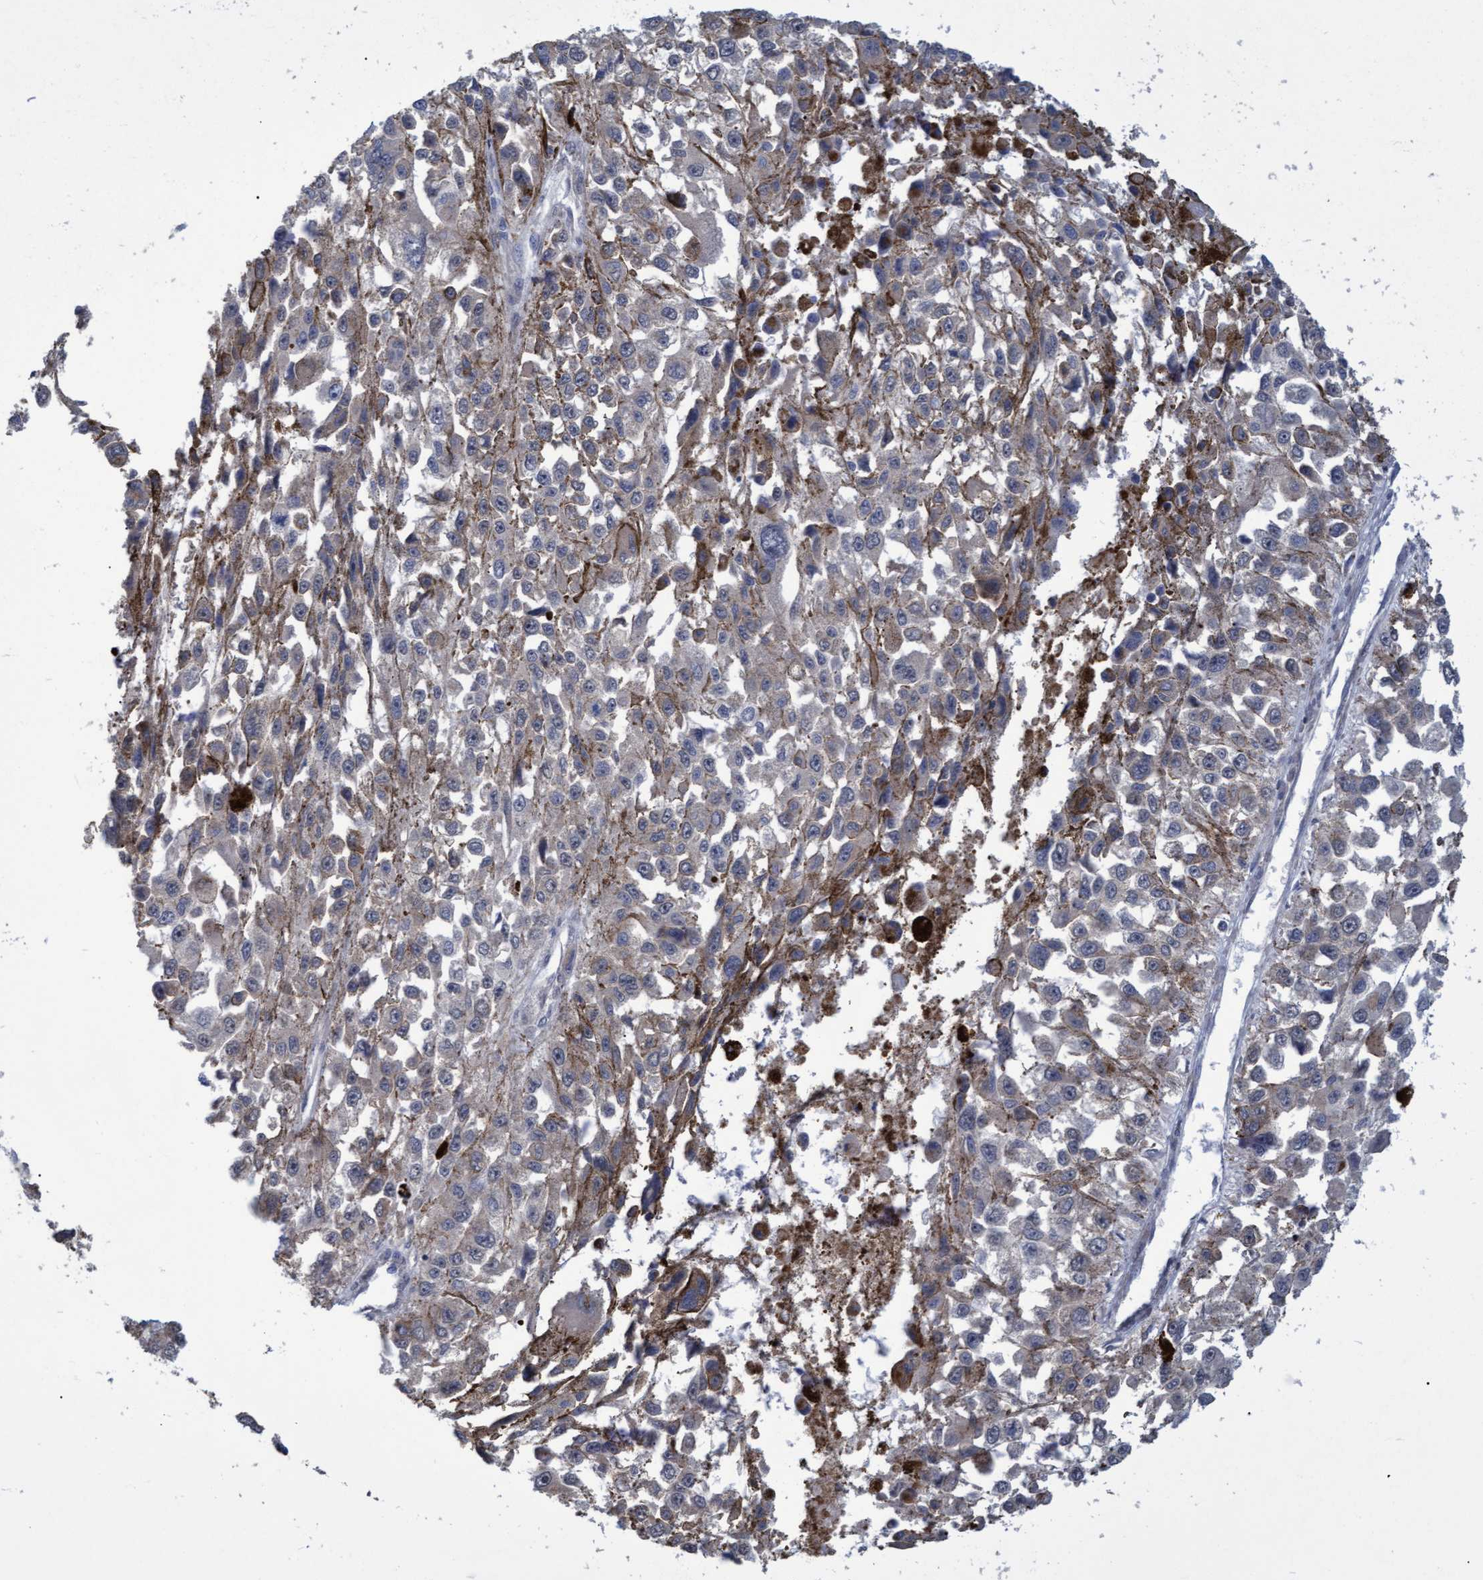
{"staining": {"intensity": "negative", "quantity": "none", "location": "none"}, "tissue": "melanoma", "cell_type": "Tumor cells", "image_type": "cancer", "snomed": [{"axis": "morphology", "description": "Malignant melanoma, Metastatic site"}, {"axis": "topography", "description": "Lymph node"}], "caption": "A photomicrograph of melanoma stained for a protein displays no brown staining in tumor cells.", "gene": "NAA15", "patient": {"sex": "male", "age": 59}}